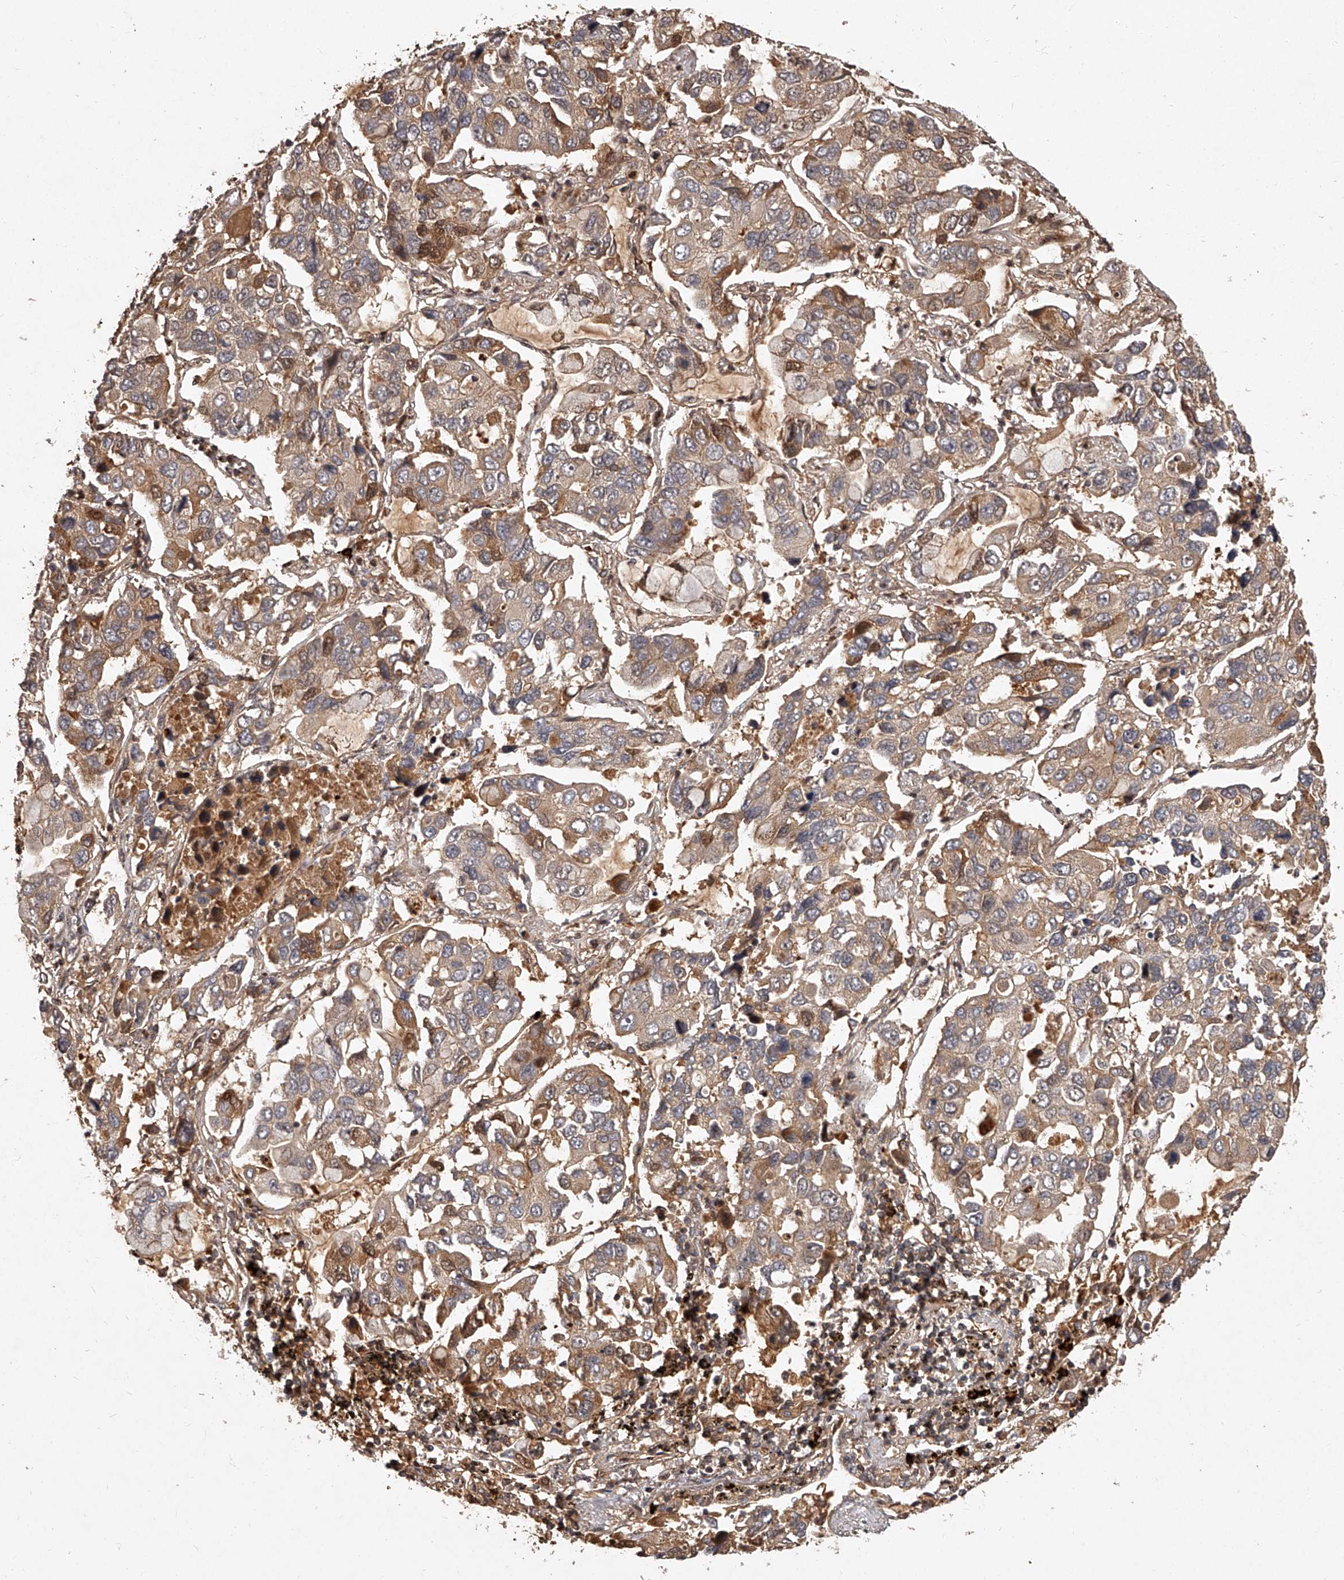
{"staining": {"intensity": "moderate", "quantity": "<25%", "location": "cytoplasmic/membranous"}, "tissue": "lung cancer", "cell_type": "Tumor cells", "image_type": "cancer", "snomed": [{"axis": "morphology", "description": "Adenocarcinoma, NOS"}, {"axis": "topography", "description": "Lung"}], "caption": "High-power microscopy captured an immunohistochemistry (IHC) image of lung cancer, revealing moderate cytoplasmic/membranous staining in about <25% of tumor cells. Nuclei are stained in blue.", "gene": "CRYZL1", "patient": {"sex": "male", "age": 64}}